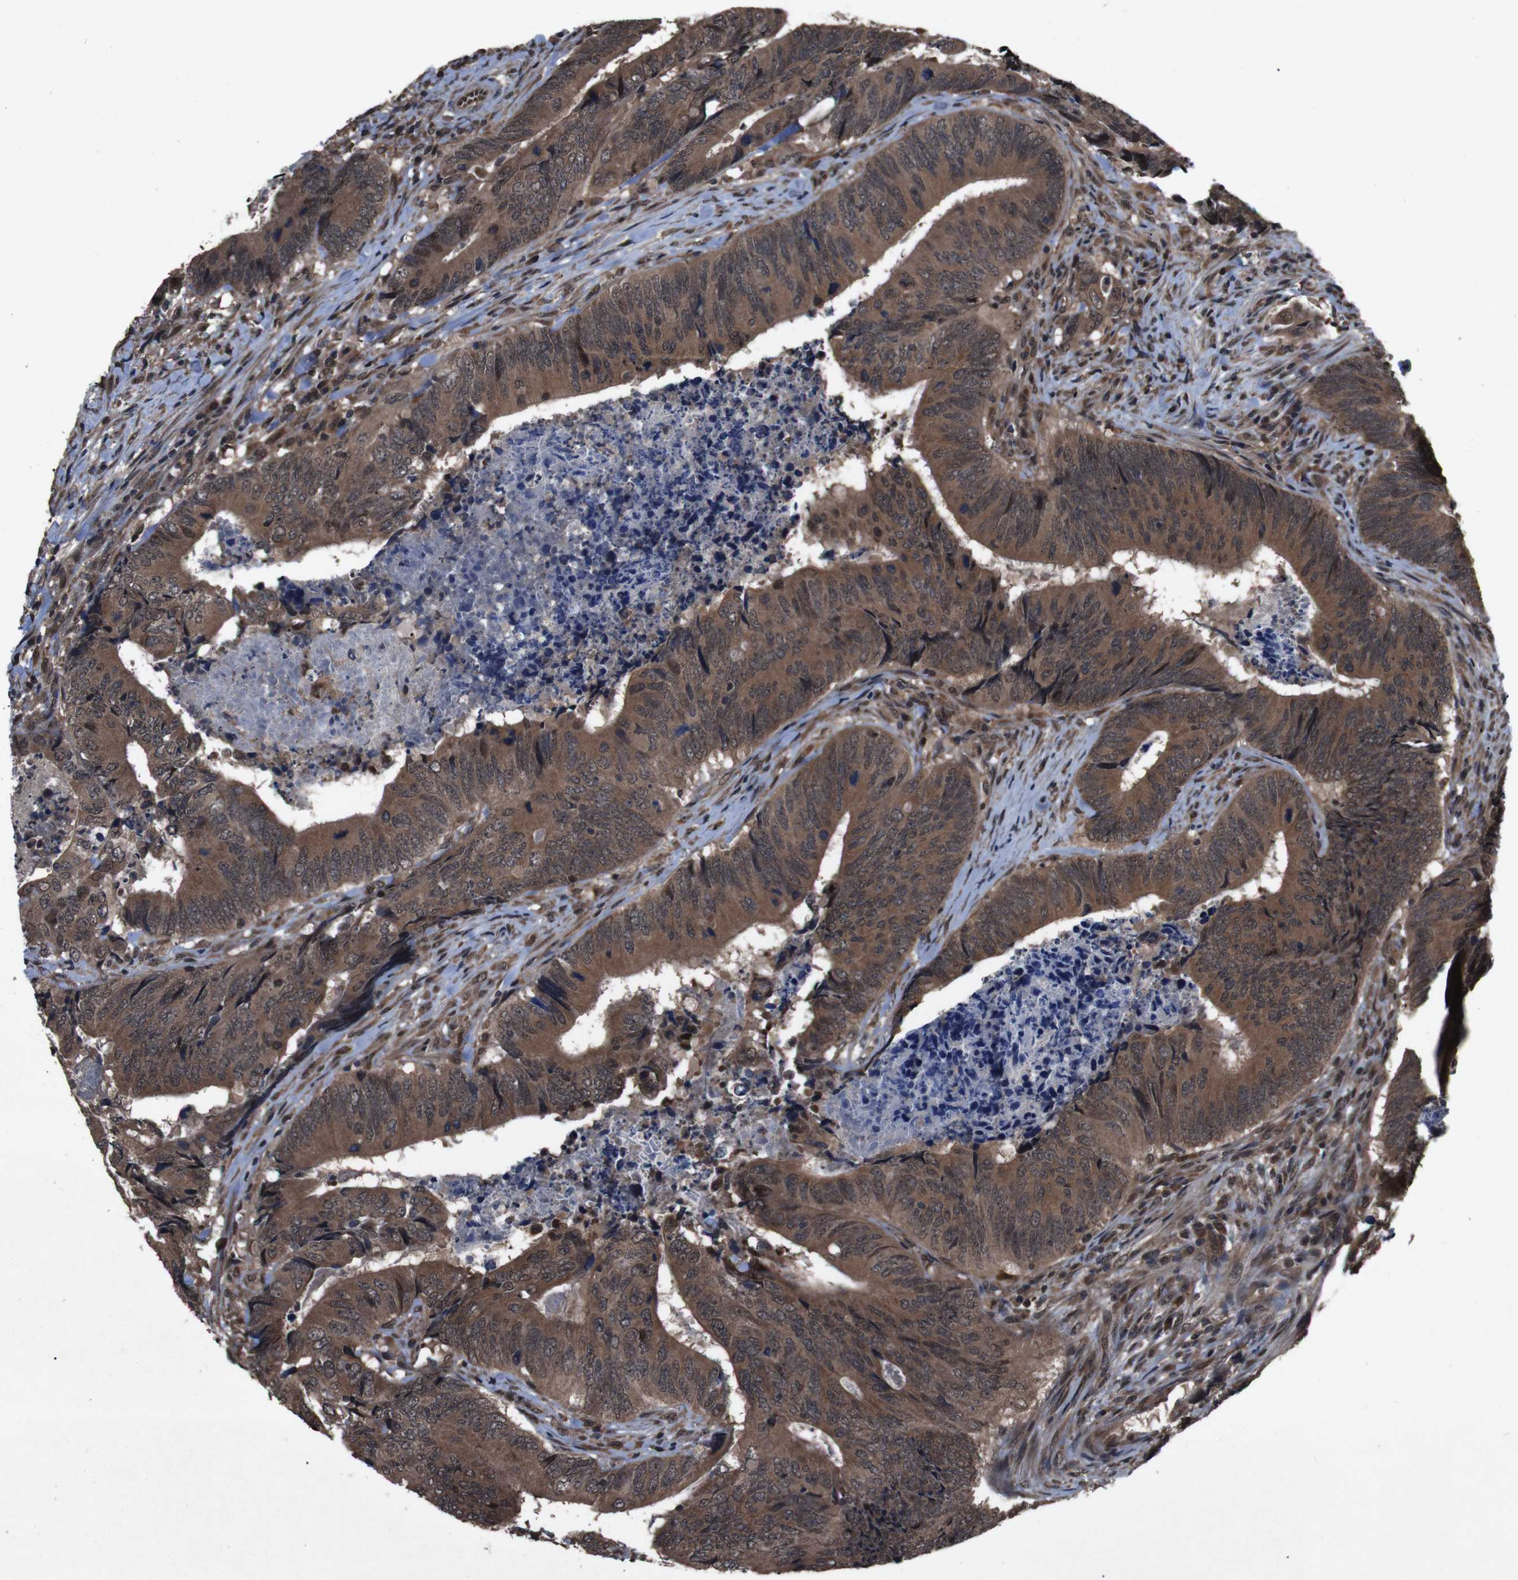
{"staining": {"intensity": "moderate", "quantity": ">75%", "location": "cytoplasmic/membranous"}, "tissue": "colorectal cancer", "cell_type": "Tumor cells", "image_type": "cancer", "snomed": [{"axis": "morphology", "description": "Normal tissue, NOS"}, {"axis": "morphology", "description": "Adenocarcinoma, NOS"}, {"axis": "topography", "description": "Colon"}], "caption": "A micrograph of human adenocarcinoma (colorectal) stained for a protein demonstrates moderate cytoplasmic/membranous brown staining in tumor cells.", "gene": "SOCS1", "patient": {"sex": "male", "age": 56}}